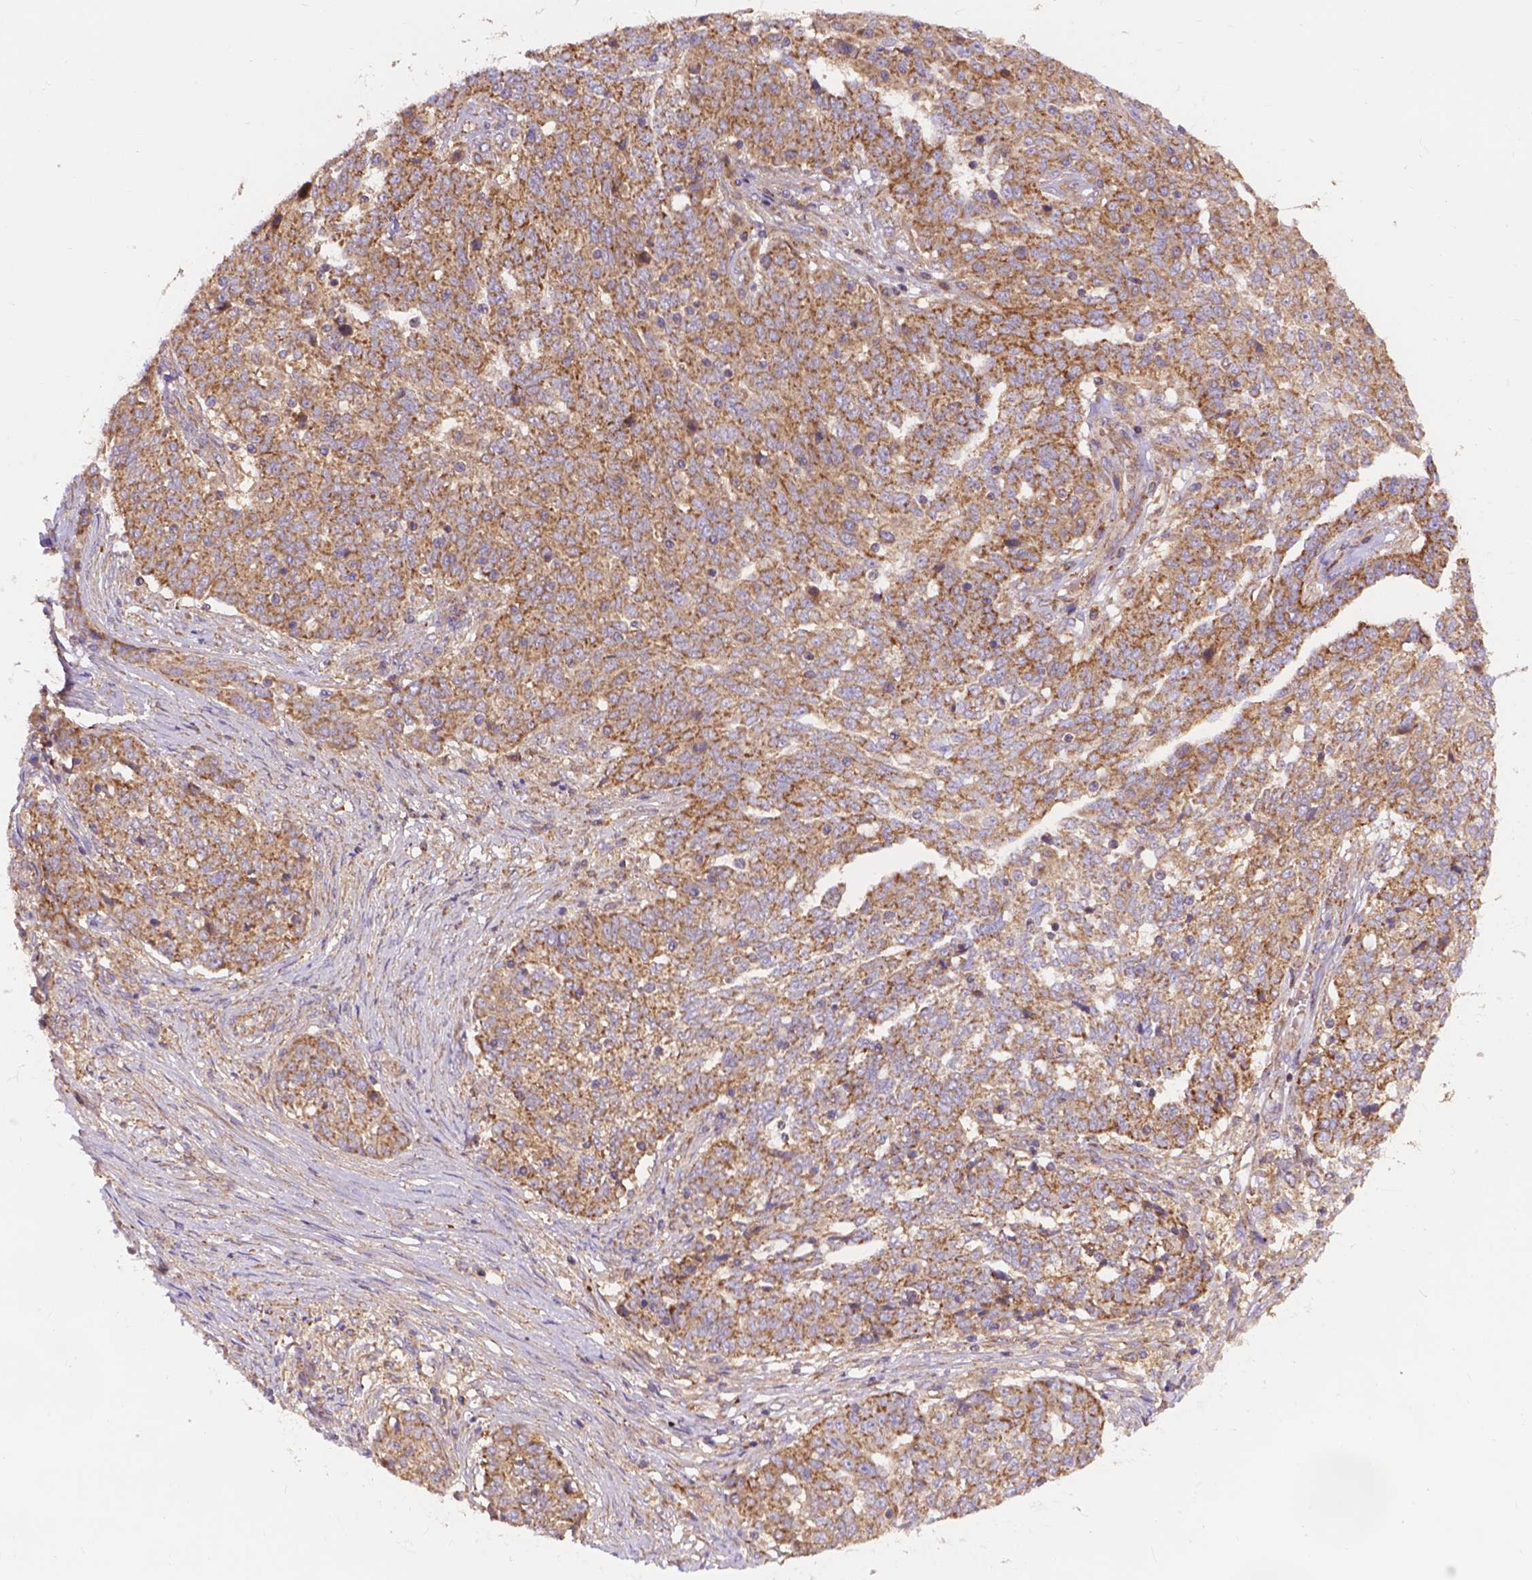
{"staining": {"intensity": "moderate", "quantity": ">75%", "location": "cytoplasmic/membranous"}, "tissue": "ovarian cancer", "cell_type": "Tumor cells", "image_type": "cancer", "snomed": [{"axis": "morphology", "description": "Cystadenocarcinoma, serous, NOS"}, {"axis": "topography", "description": "Ovary"}], "caption": "A histopathology image of ovarian cancer stained for a protein exhibits moderate cytoplasmic/membranous brown staining in tumor cells.", "gene": "AK3", "patient": {"sex": "female", "age": 67}}